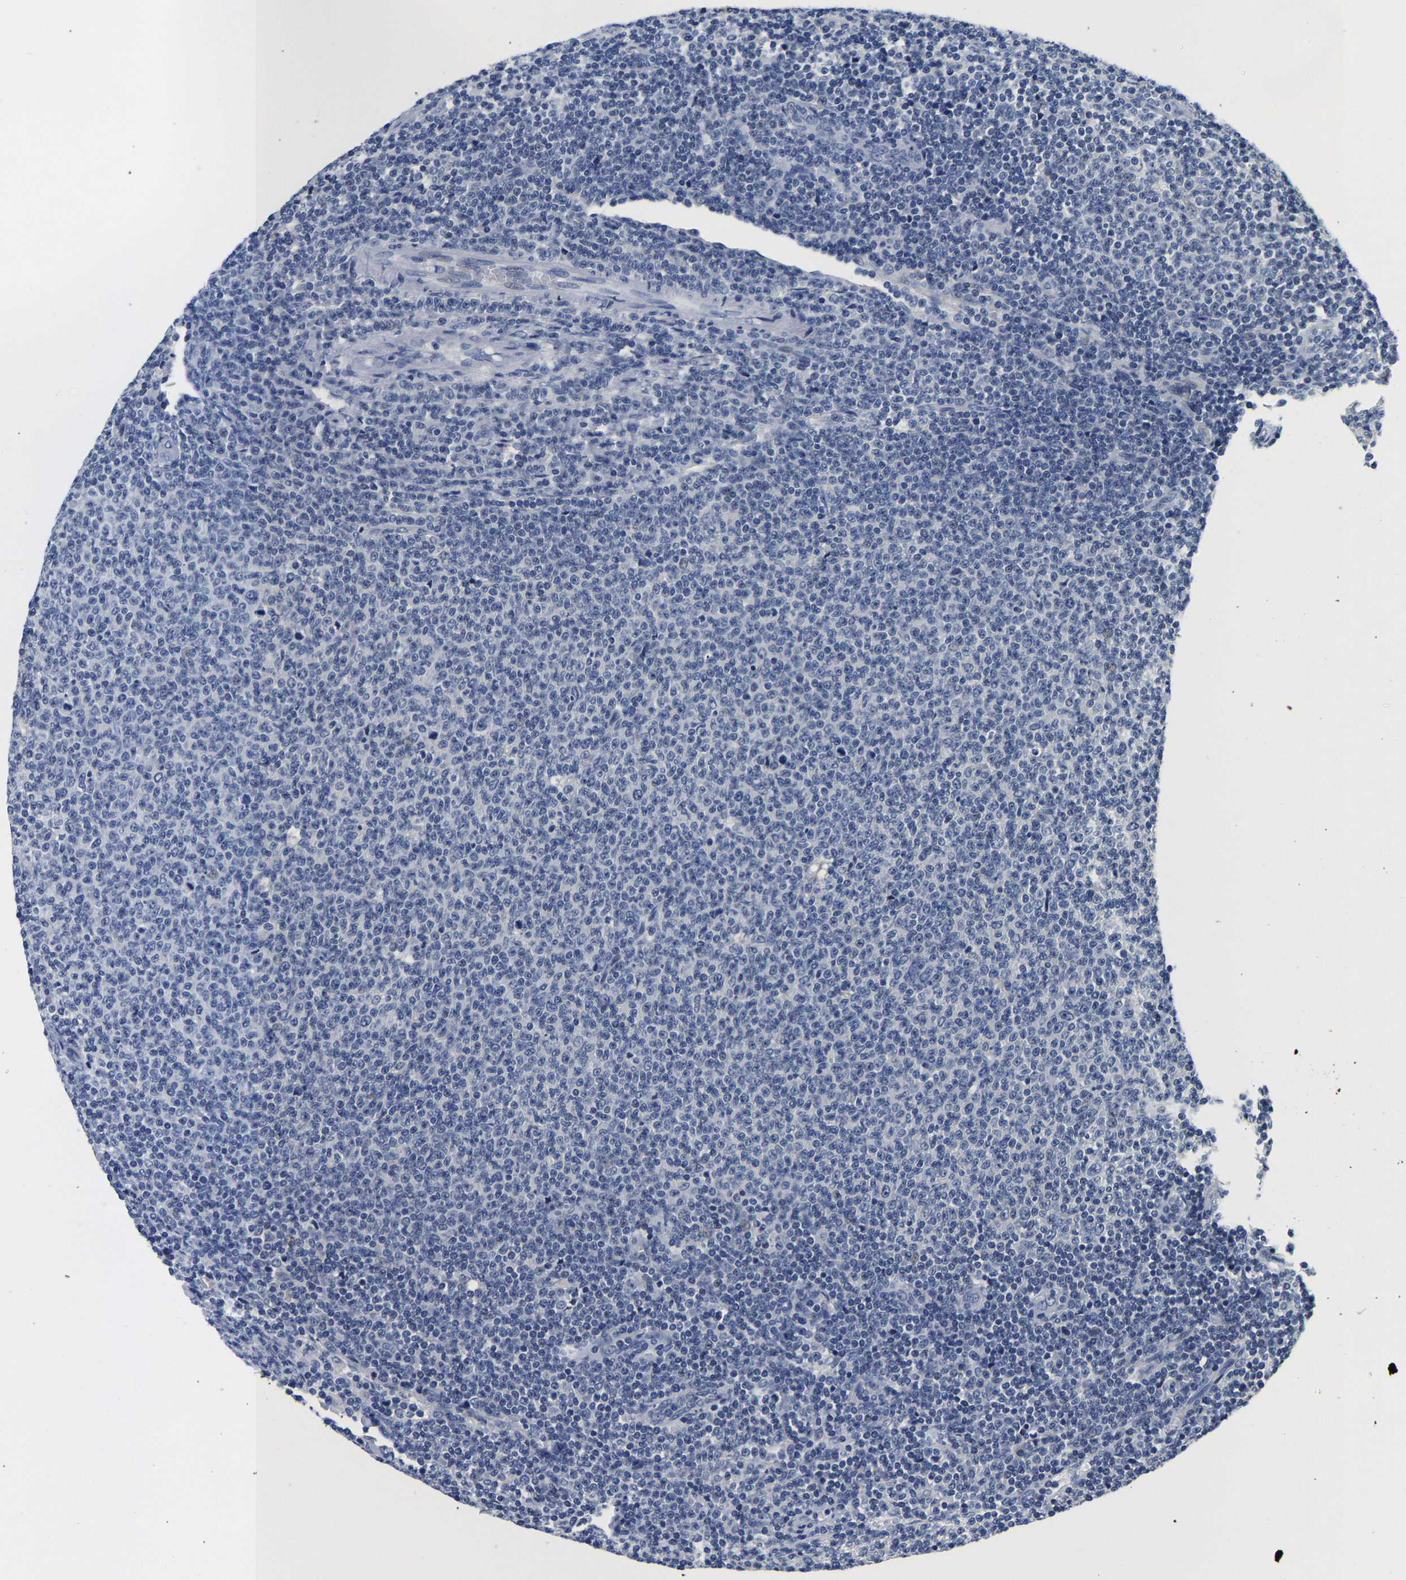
{"staining": {"intensity": "negative", "quantity": "none", "location": "none"}, "tissue": "lymphoma", "cell_type": "Tumor cells", "image_type": "cancer", "snomed": [{"axis": "morphology", "description": "Malignant lymphoma, non-Hodgkin's type, Low grade"}, {"axis": "topography", "description": "Lymph node"}], "caption": "Lymphoma was stained to show a protein in brown. There is no significant expression in tumor cells.", "gene": "PCK2", "patient": {"sex": "male", "age": 66}}